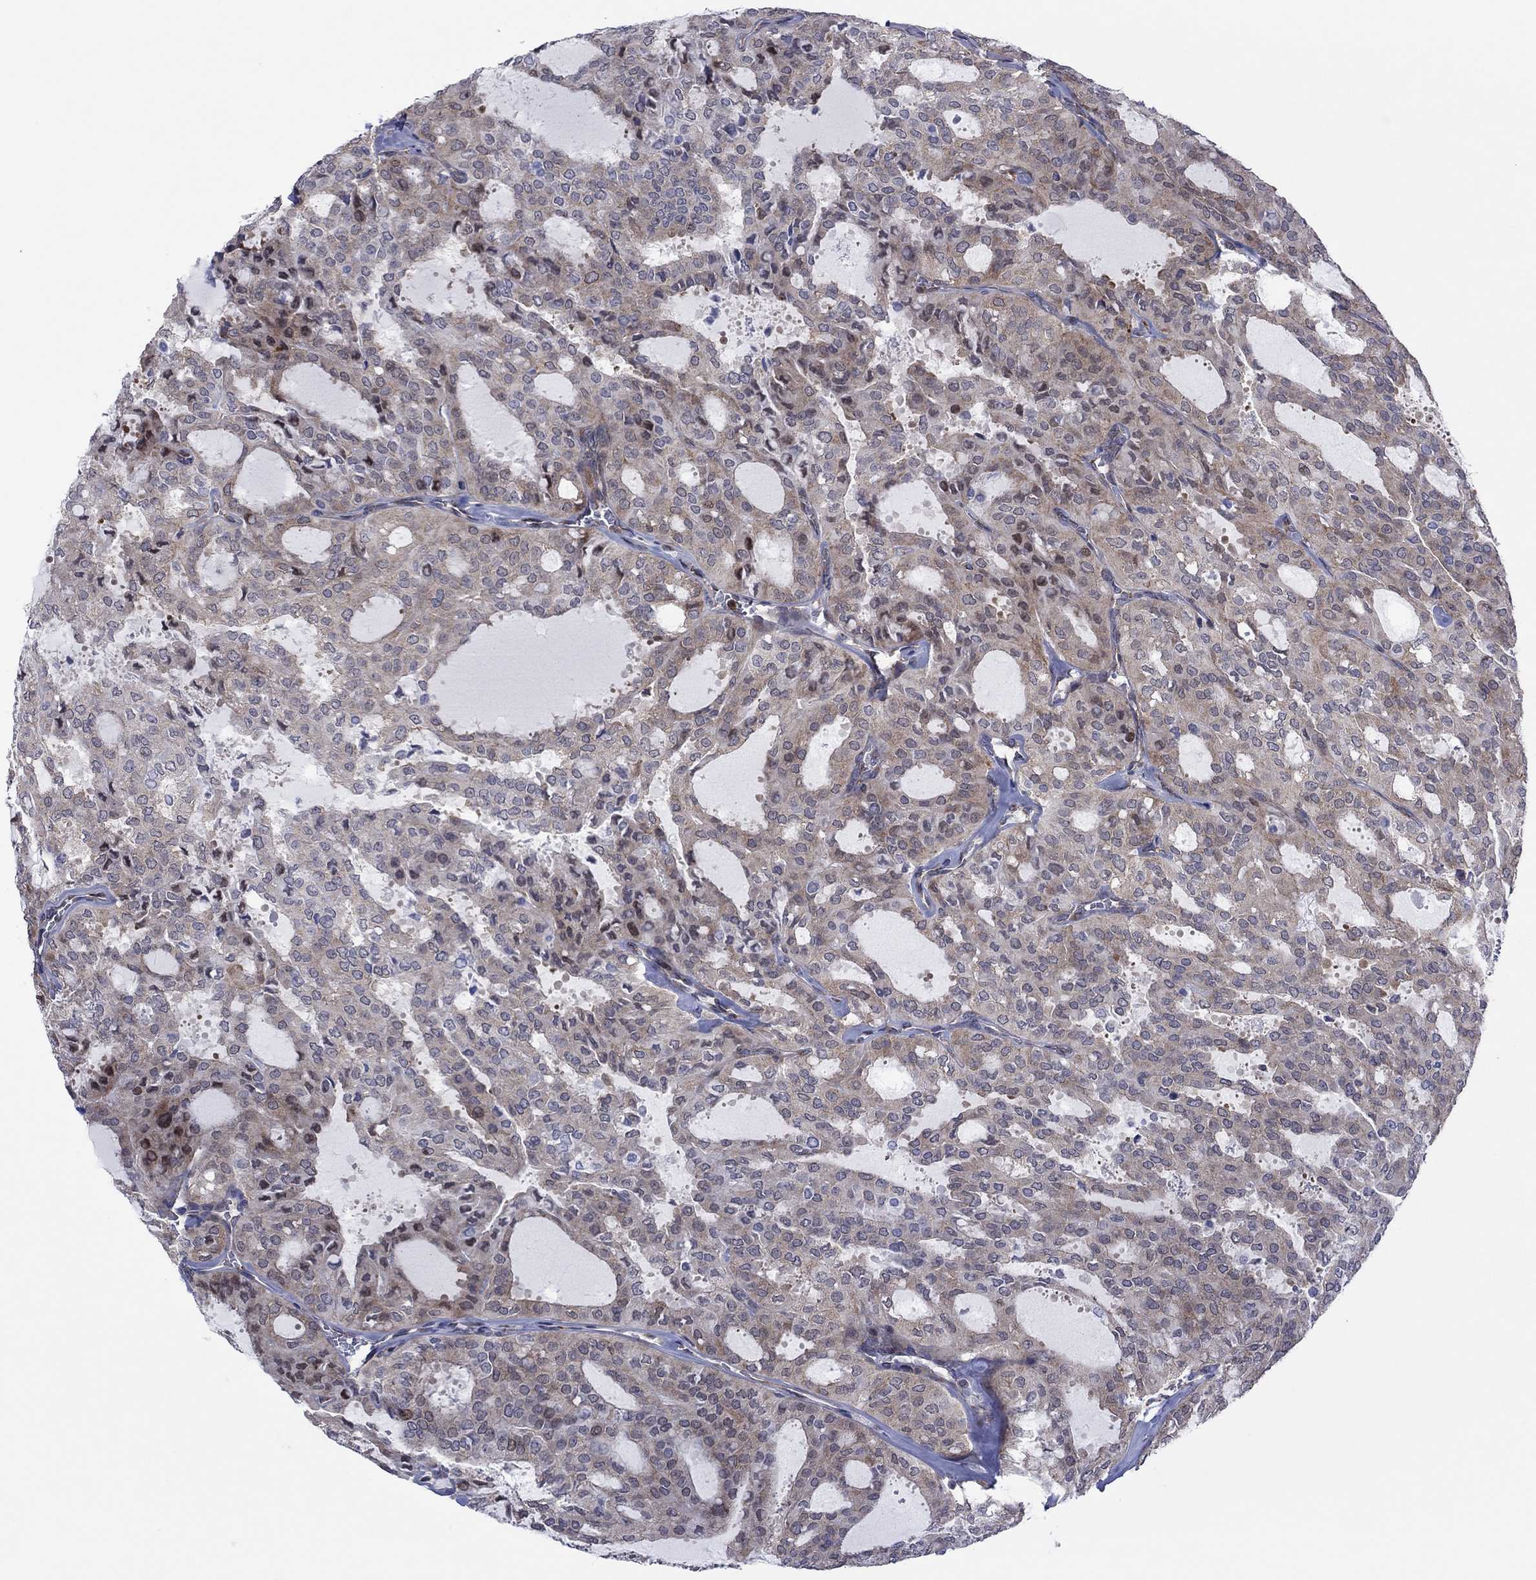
{"staining": {"intensity": "weak", "quantity": "25%-75%", "location": "cytoplasmic/membranous"}, "tissue": "thyroid cancer", "cell_type": "Tumor cells", "image_type": "cancer", "snomed": [{"axis": "morphology", "description": "Follicular adenoma carcinoma, NOS"}, {"axis": "topography", "description": "Thyroid gland"}], "caption": "About 25%-75% of tumor cells in human thyroid follicular adenoma carcinoma show weak cytoplasmic/membranous protein positivity as visualized by brown immunohistochemical staining.", "gene": "GPR155", "patient": {"sex": "male", "age": 75}}